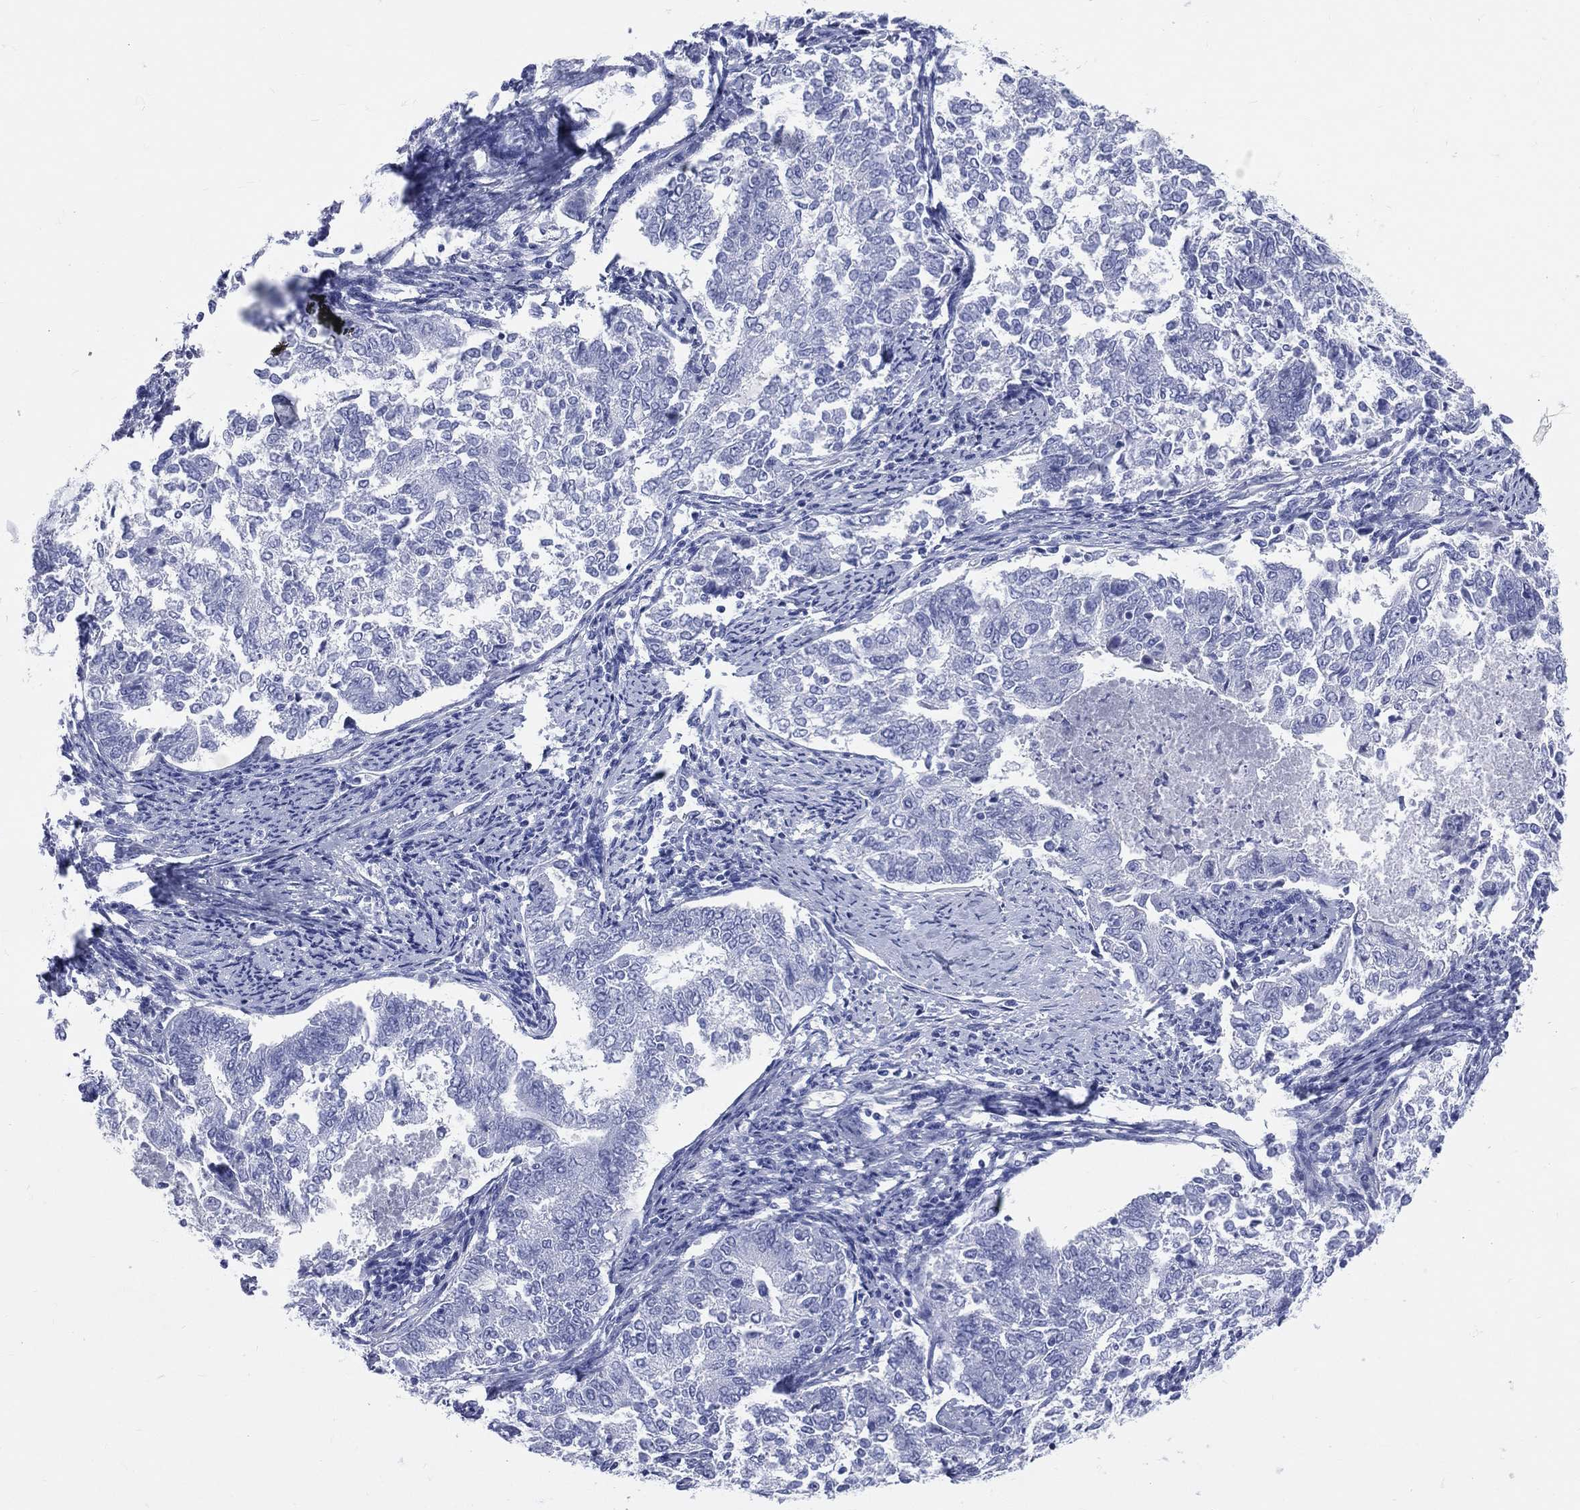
{"staining": {"intensity": "negative", "quantity": "none", "location": "none"}, "tissue": "endometrial cancer", "cell_type": "Tumor cells", "image_type": "cancer", "snomed": [{"axis": "morphology", "description": "Adenocarcinoma, NOS"}, {"axis": "topography", "description": "Endometrium"}], "caption": "Immunohistochemistry (IHC) photomicrograph of neoplastic tissue: human endometrial cancer stained with DAB displays no significant protein staining in tumor cells.", "gene": "CYLC1", "patient": {"sex": "female", "age": 65}}